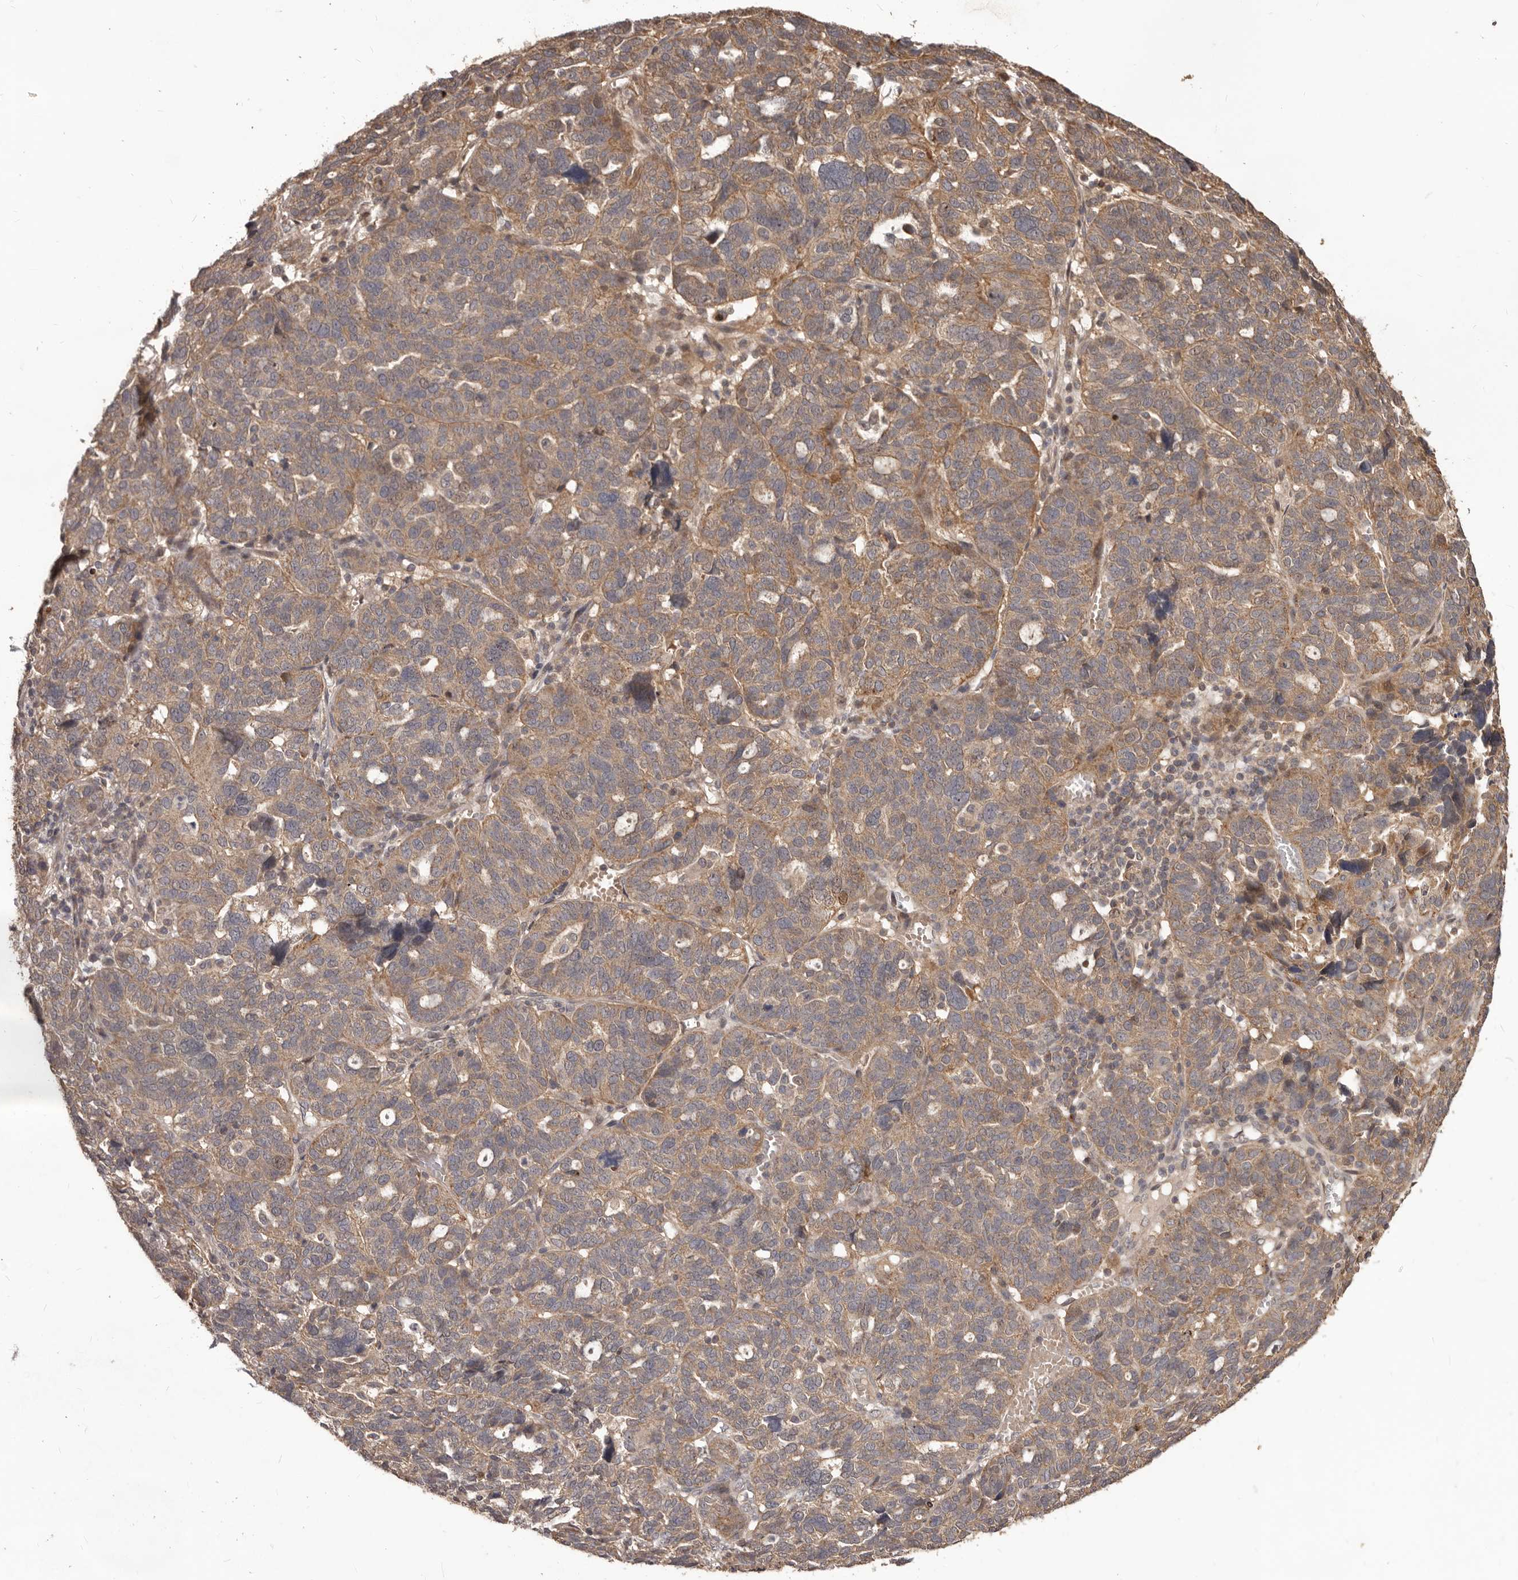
{"staining": {"intensity": "moderate", "quantity": ">75%", "location": "cytoplasmic/membranous"}, "tissue": "ovarian cancer", "cell_type": "Tumor cells", "image_type": "cancer", "snomed": [{"axis": "morphology", "description": "Cystadenocarcinoma, serous, NOS"}, {"axis": "topography", "description": "Ovary"}], "caption": "The immunohistochemical stain highlights moderate cytoplasmic/membranous positivity in tumor cells of serous cystadenocarcinoma (ovarian) tissue.", "gene": "MTO1", "patient": {"sex": "female", "age": 59}}